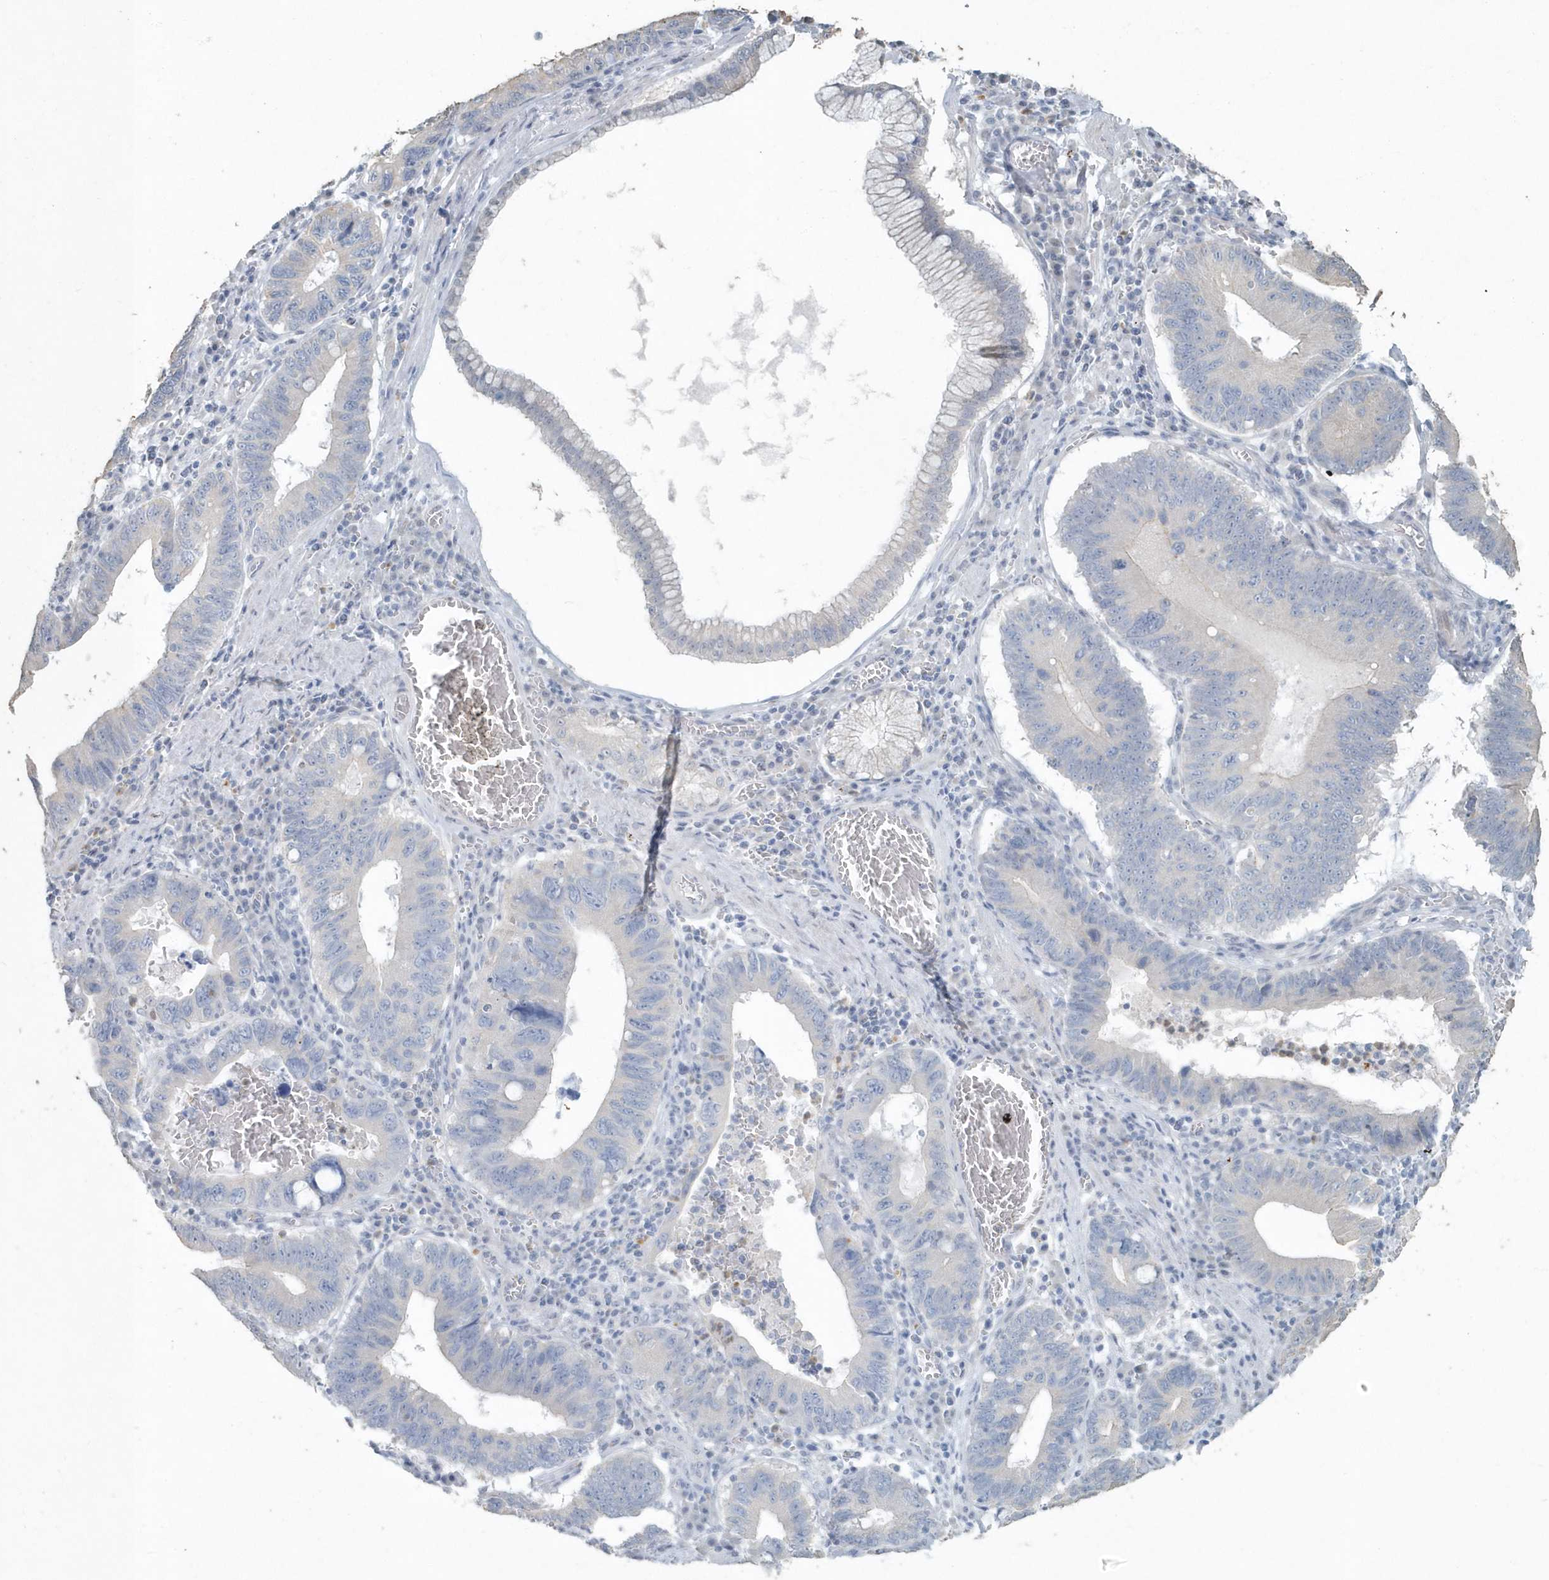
{"staining": {"intensity": "negative", "quantity": "none", "location": "none"}, "tissue": "stomach cancer", "cell_type": "Tumor cells", "image_type": "cancer", "snomed": [{"axis": "morphology", "description": "Adenocarcinoma, NOS"}, {"axis": "topography", "description": "Stomach"}, {"axis": "topography", "description": "Gastric cardia"}], "caption": "DAB (3,3'-diaminobenzidine) immunohistochemical staining of human stomach cancer exhibits no significant staining in tumor cells. The staining is performed using DAB (3,3'-diaminobenzidine) brown chromogen with nuclei counter-stained in using hematoxylin.", "gene": "MYOT", "patient": {"sex": "male", "age": 59}}